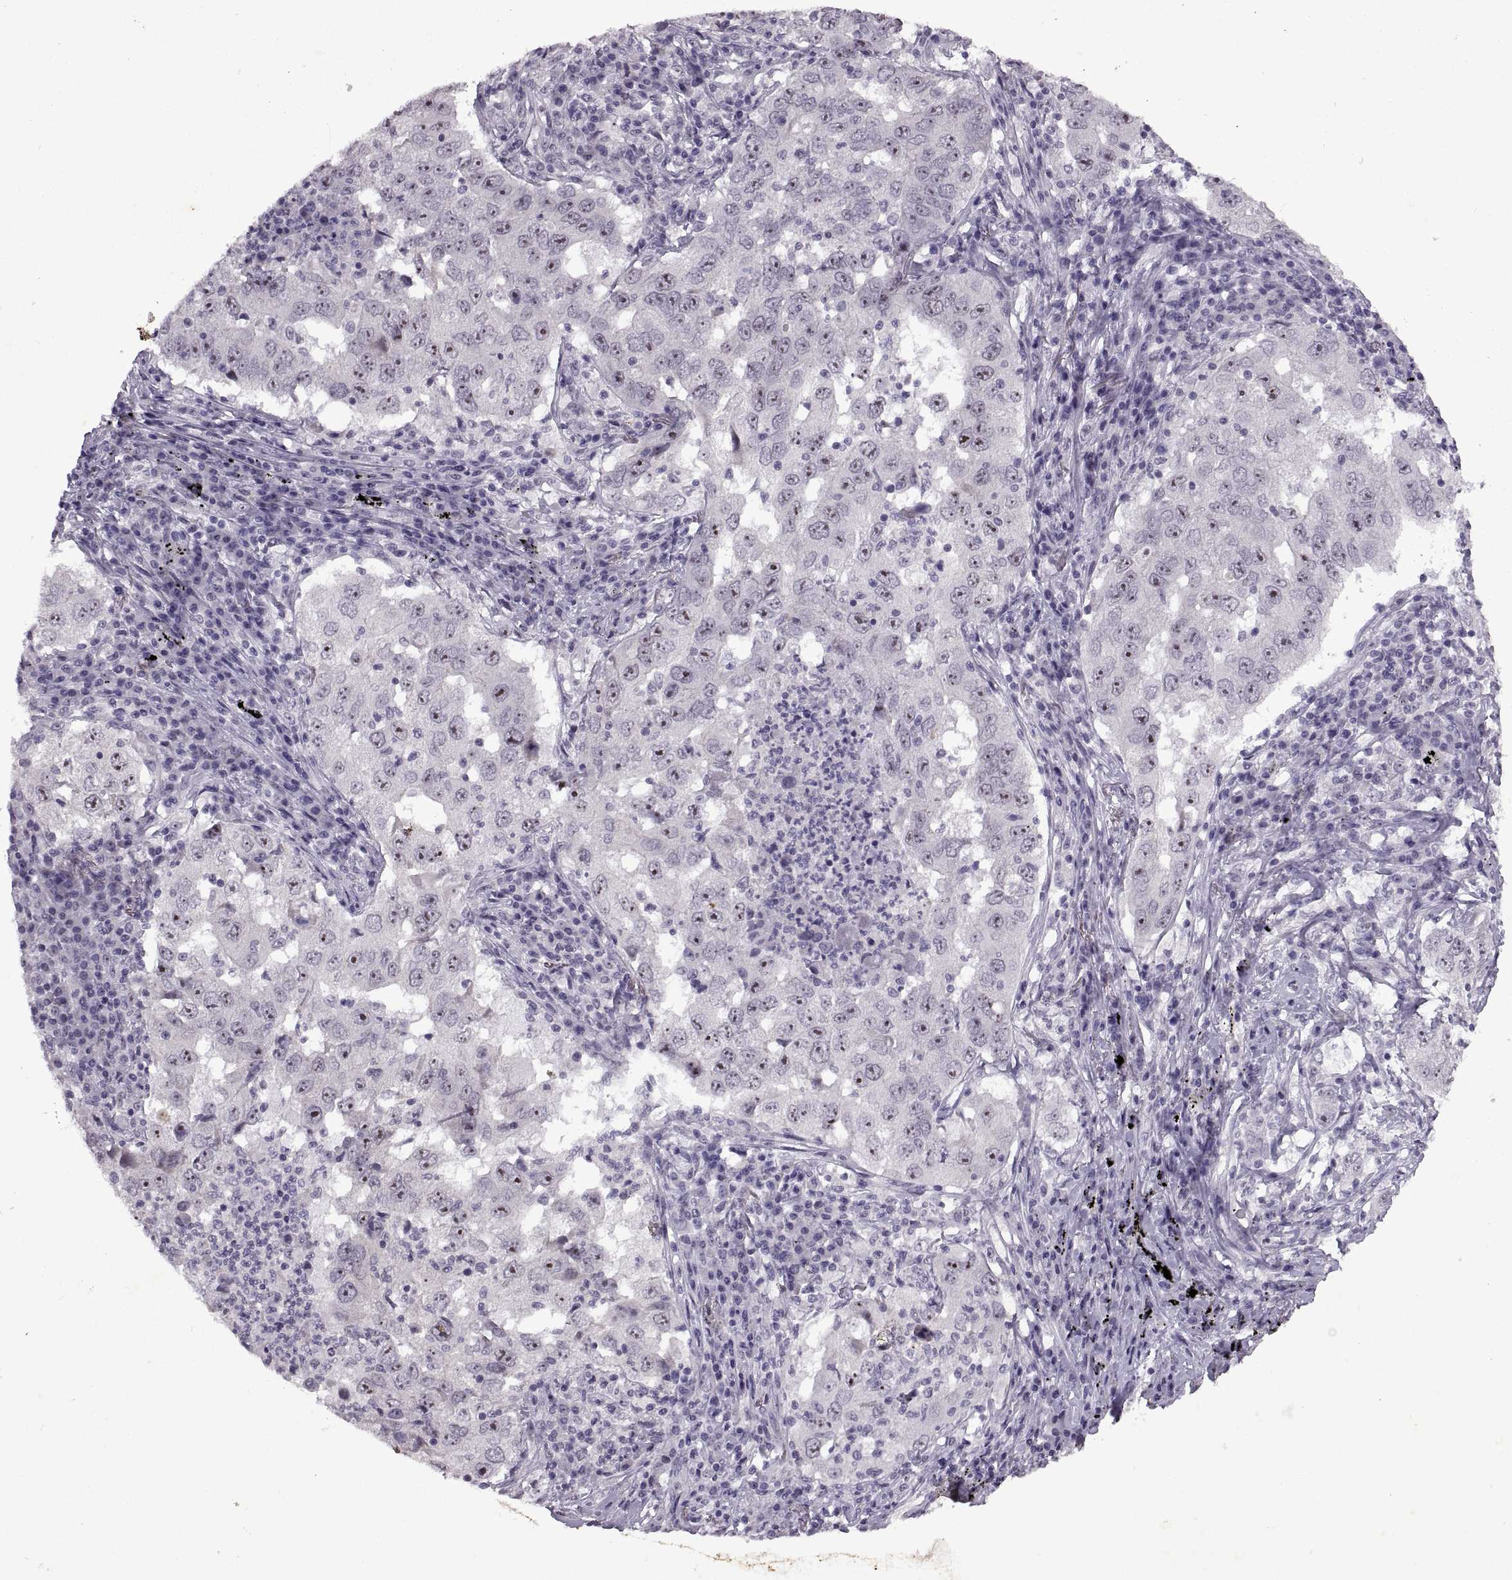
{"staining": {"intensity": "strong", "quantity": "25%-75%", "location": "nuclear"}, "tissue": "lung cancer", "cell_type": "Tumor cells", "image_type": "cancer", "snomed": [{"axis": "morphology", "description": "Adenocarcinoma, NOS"}, {"axis": "topography", "description": "Lung"}], "caption": "An immunohistochemistry (IHC) micrograph of tumor tissue is shown. Protein staining in brown labels strong nuclear positivity in lung adenocarcinoma within tumor cells. (Stains: DAB (3,3'-diaminobenzidine) in brown, nuclei in blue, Microscopy: brightfield microscopy at high magnification).", "gene": "SINHCAF", "patient": {"sex": "male", "age": 73}}